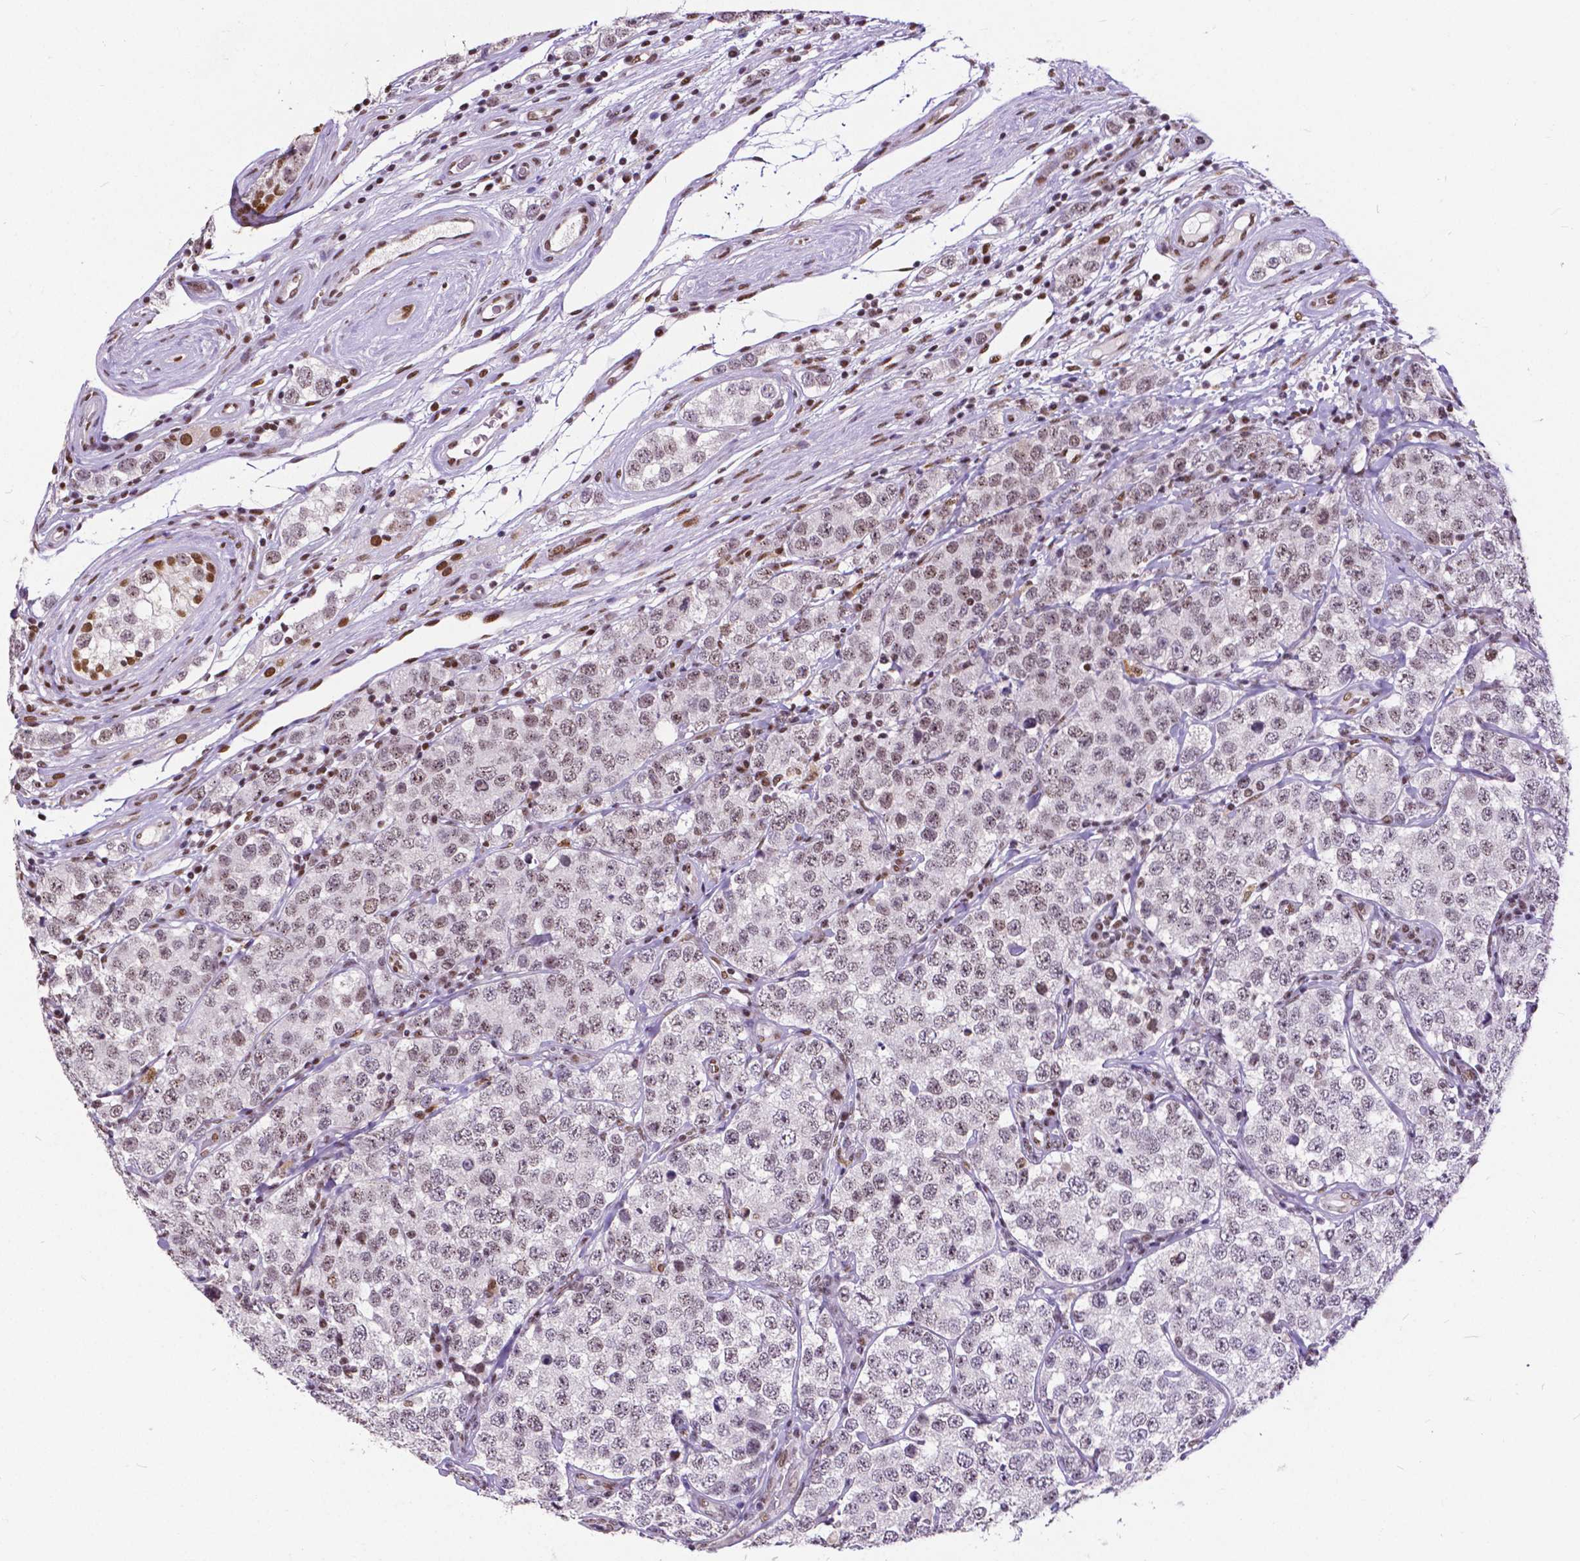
{"staining": {"intensity": "weak", "quantity": "25%-75%", "location": "nuclear"}, "tissue": "testis cancer", "cell_type": "Tumor cells", "image_type": "cancer", "snomed": [{"axis": "morphology", "description": "Seminoma, NOS"}, {"axis": "topography", "description": "Testis"}], "caption": "The photomicrograph displays staining of testis cancer, revealing weak nuclear protein positivity (brown color) within tumor cells. The protein is shown in brown color, while the nuclei are stained blue.", "gene": "ATRX", "patient": {"sex": "male", "age": 34}}